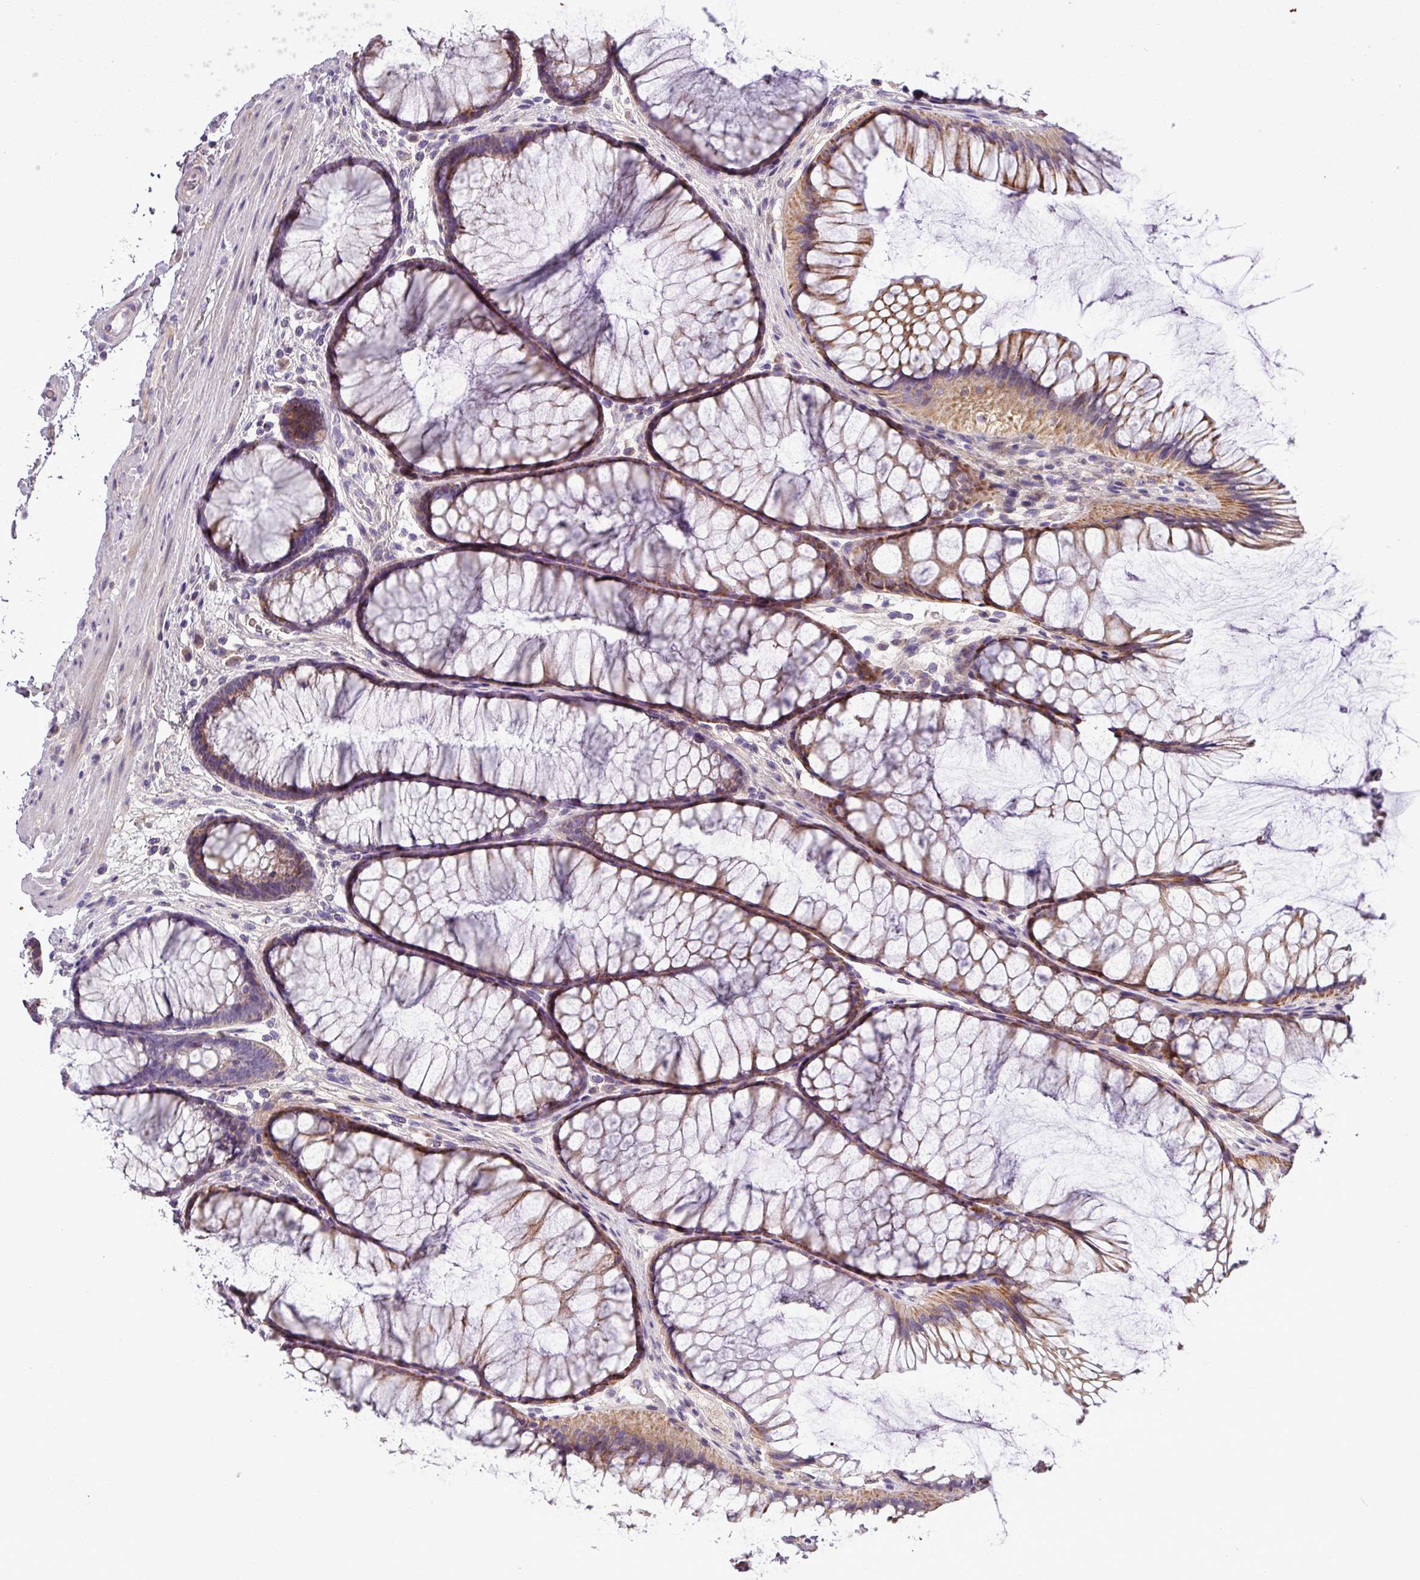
{"staining": {"intensity": "negative", "quantity": "none", "location": "none"}, "tissue": "colon", "cell_type": "Endothelial cells", "image_type": "normal", "snomed": [{"axis": "morphology", "description": "Normal tissue, NOS"}, {"axis": "topography", "description": "Colon"}], "caption": "Protein analysis of normal colon exhibits no significant staining in endothelial cells. (Stains: DAB (3,3'-diaminobenzidine) immunohistochemistry (IHC) with hematoxylin counter stain, Microscopy: brightfield microscopy at high magnification).", "gene": "FAM183A", "patient": {"sex": "female", "age": 82}}